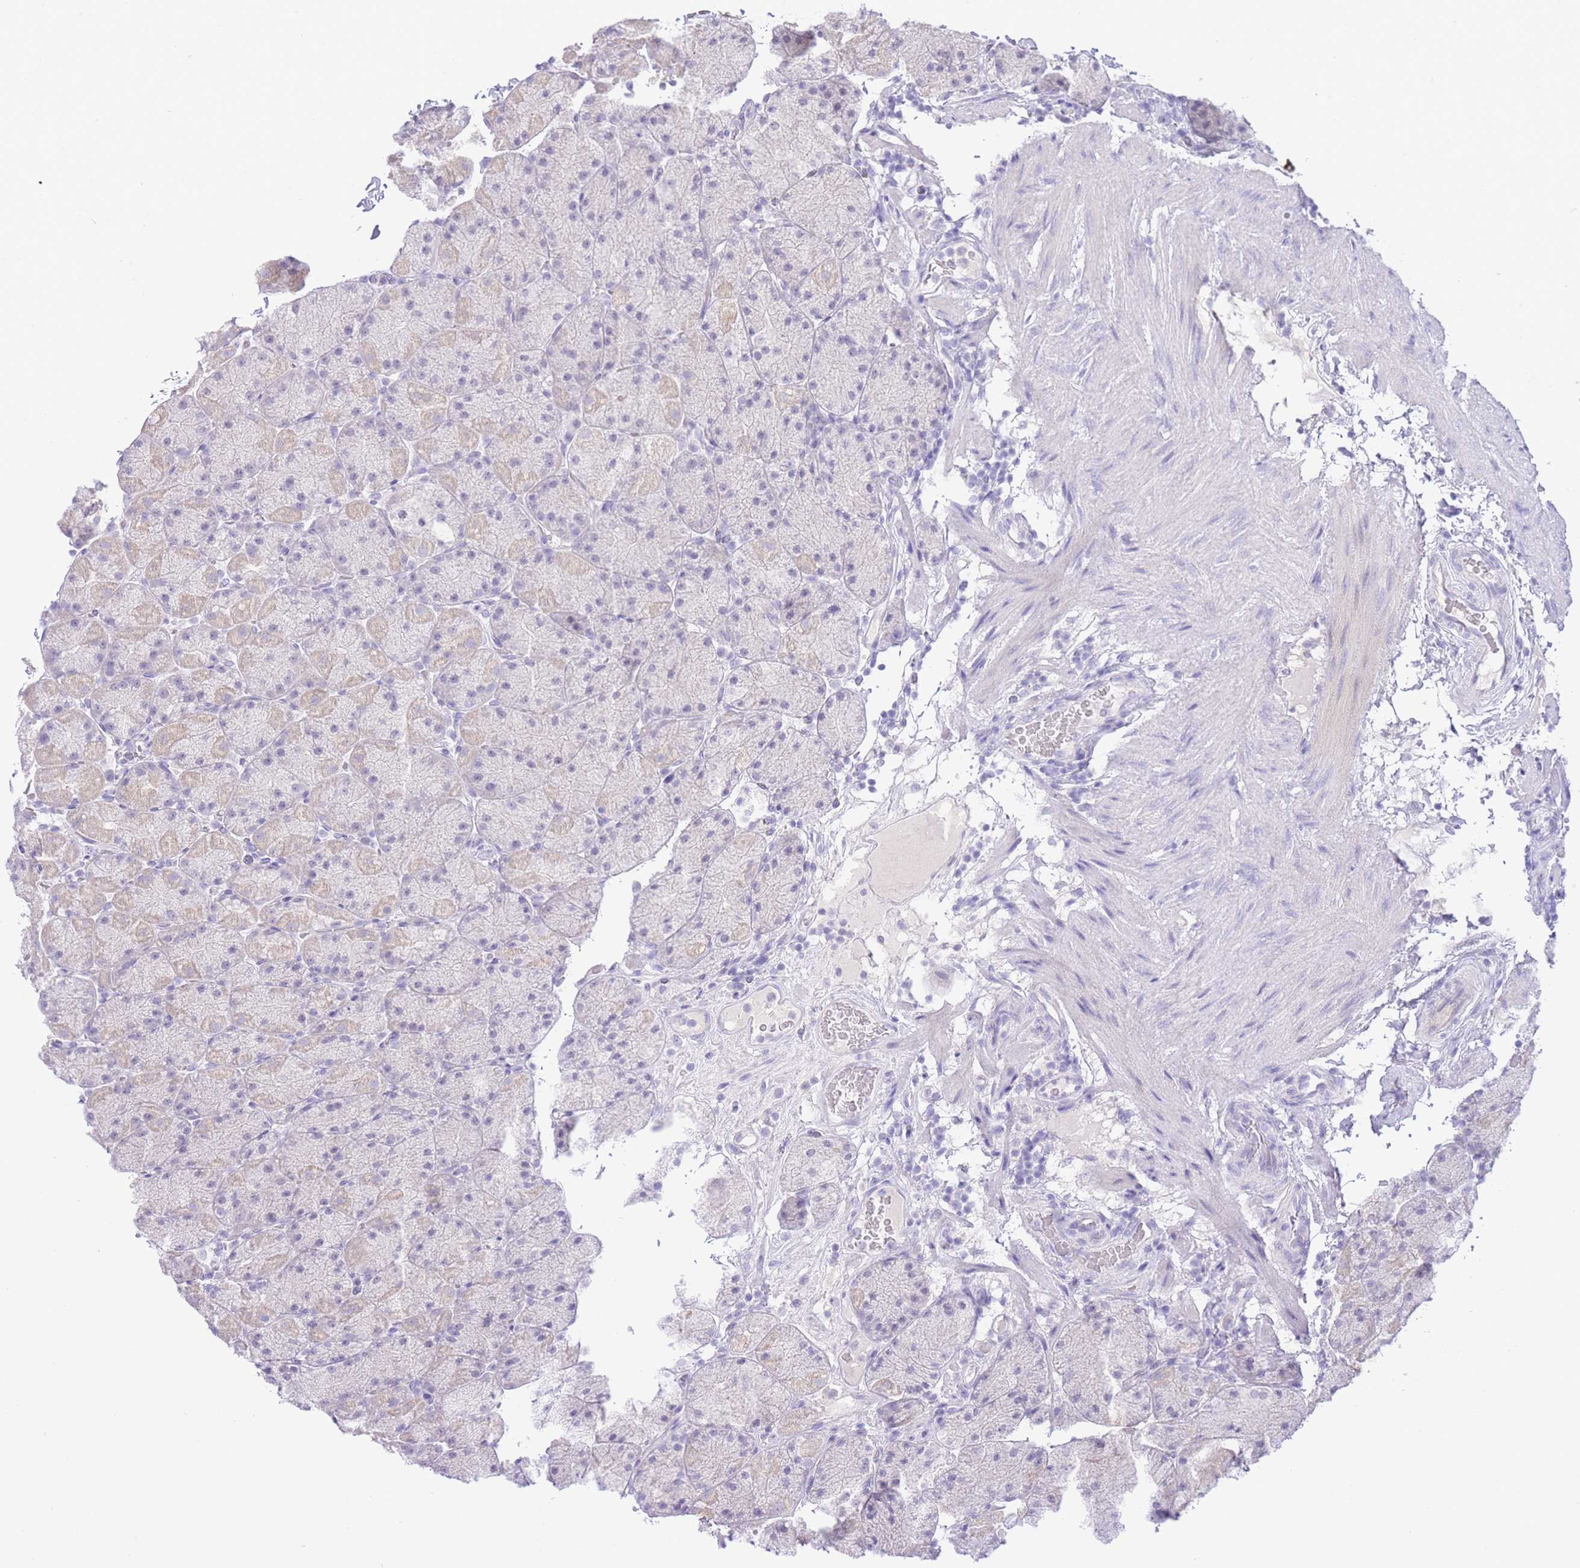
{"staining": {"intensity": "negative", "quantity": "none", "location": "none"}, "tissue": "stomach", "cell_type": "Glandular cells", "image_type": "normal", "snomed": [{"axis": "morphology", "description": "Normal tissue, NOS"}, {"axis": "topography", "description": "Stomach, upper"}, {"axis": "topography", "description": "Stomach, lower"}], "caption": "An IHC micrograph of normal stomach is shown. There is no staining in glandular cells of stomach. (Brightfield microscopy of DAB immunohistochemistry (IHC) at high magnification).", "gene": "ZNF212", "patient": {"sex": "male", "age": 67}}